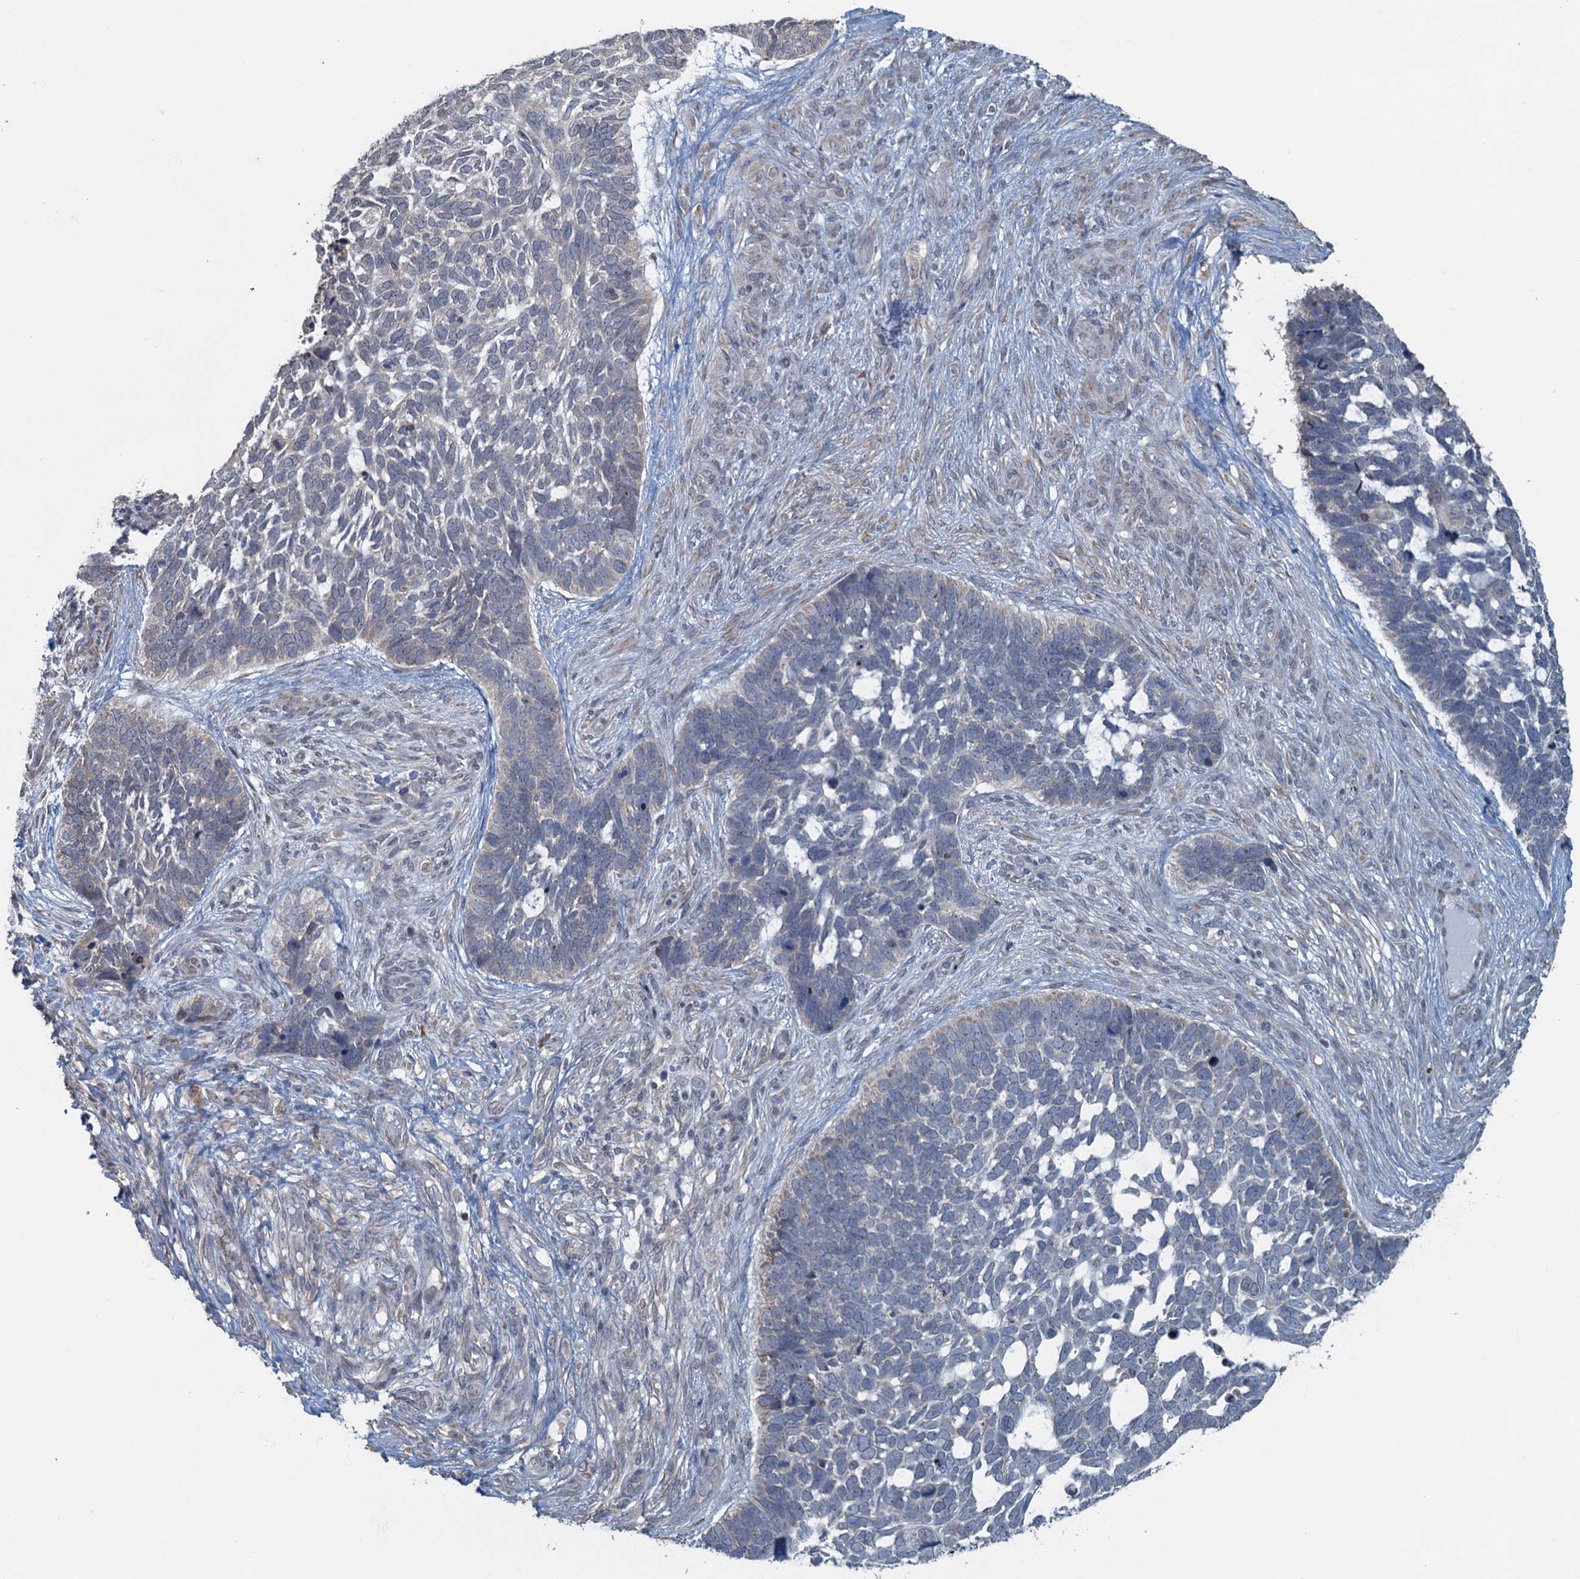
{"staining": {"intensity": "negative", "quantity": "none", "location": "none"}, "tissue": "skin cancer", "cell_type": "Tumor cells", "image_type": "cancer", "snomed": [{"axis": "morphology", "description": "Basal cell carcinoma"}, {"axis": "topography", "description": "Skin"}], "caption": "Immunohistochemistry of skin cancer shows no positivity in tumor cells. Nuclei are stained in blue.", "gene": "TEX35", "patient": {"sex": "male", "age": 88}}